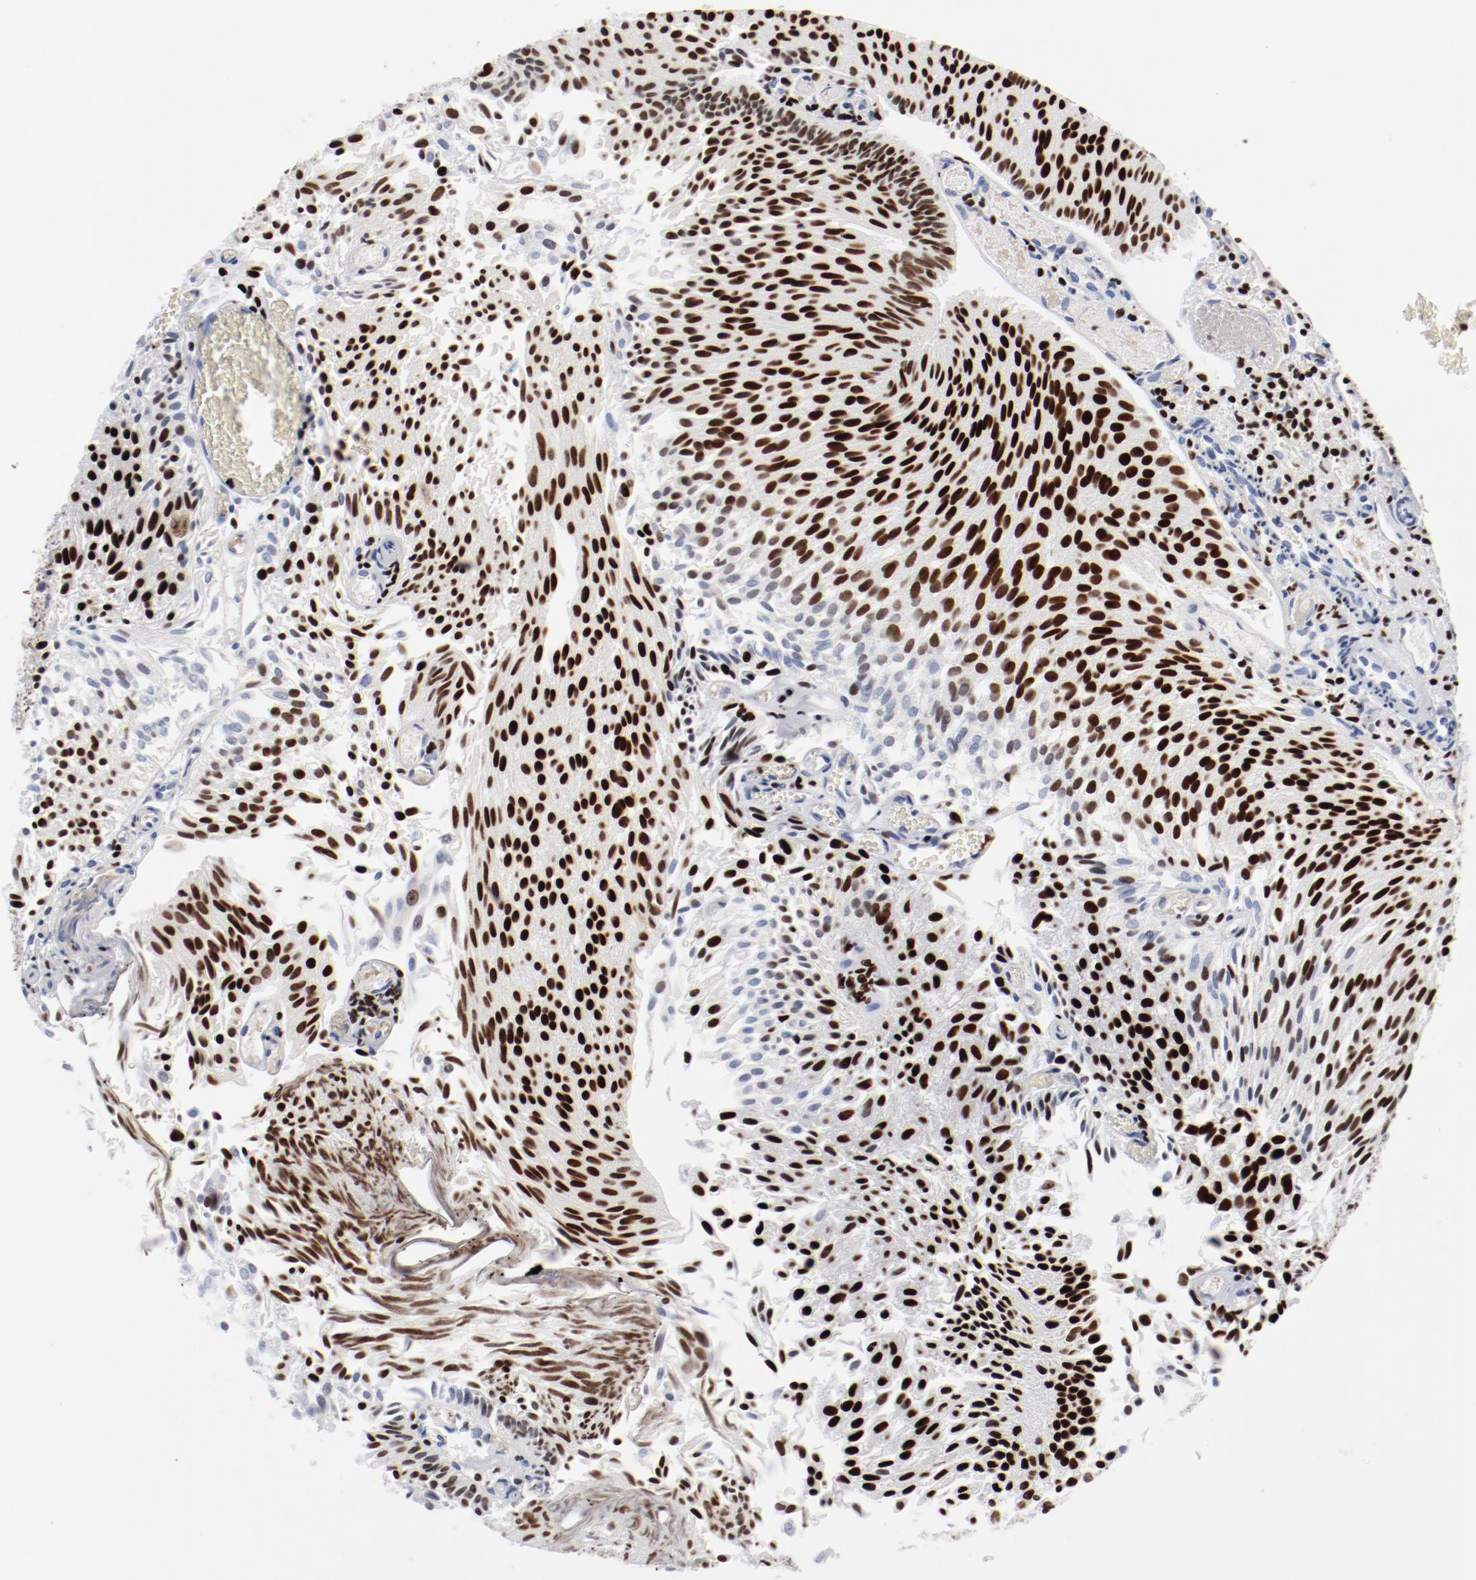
{"staining": {"intensity": "strong", "quantity": ">75%", "location": "nuclear"}, "tissue": "urothelial cancer", "cell_type": "Tumor cells", "image_type": "cancer", "snomed": [{"axis": "morphology", "description": "Urothelial carcinoma, Low grade"}, {"axis": "topography", "description": "Urinary bladder"}], "caption": "Urothelial carcinoma (low-grade) tissue exhibits strong nuclear staining in about >75% of tumor cells, visualized by immunohistochemistry. The staining was performed using DAB, with brown indicating positive protein expression. Nuclei are stained blue with hematoxylin.", "gene": "SMARCC2", "patient": {"sex": "male", "age": 86}}